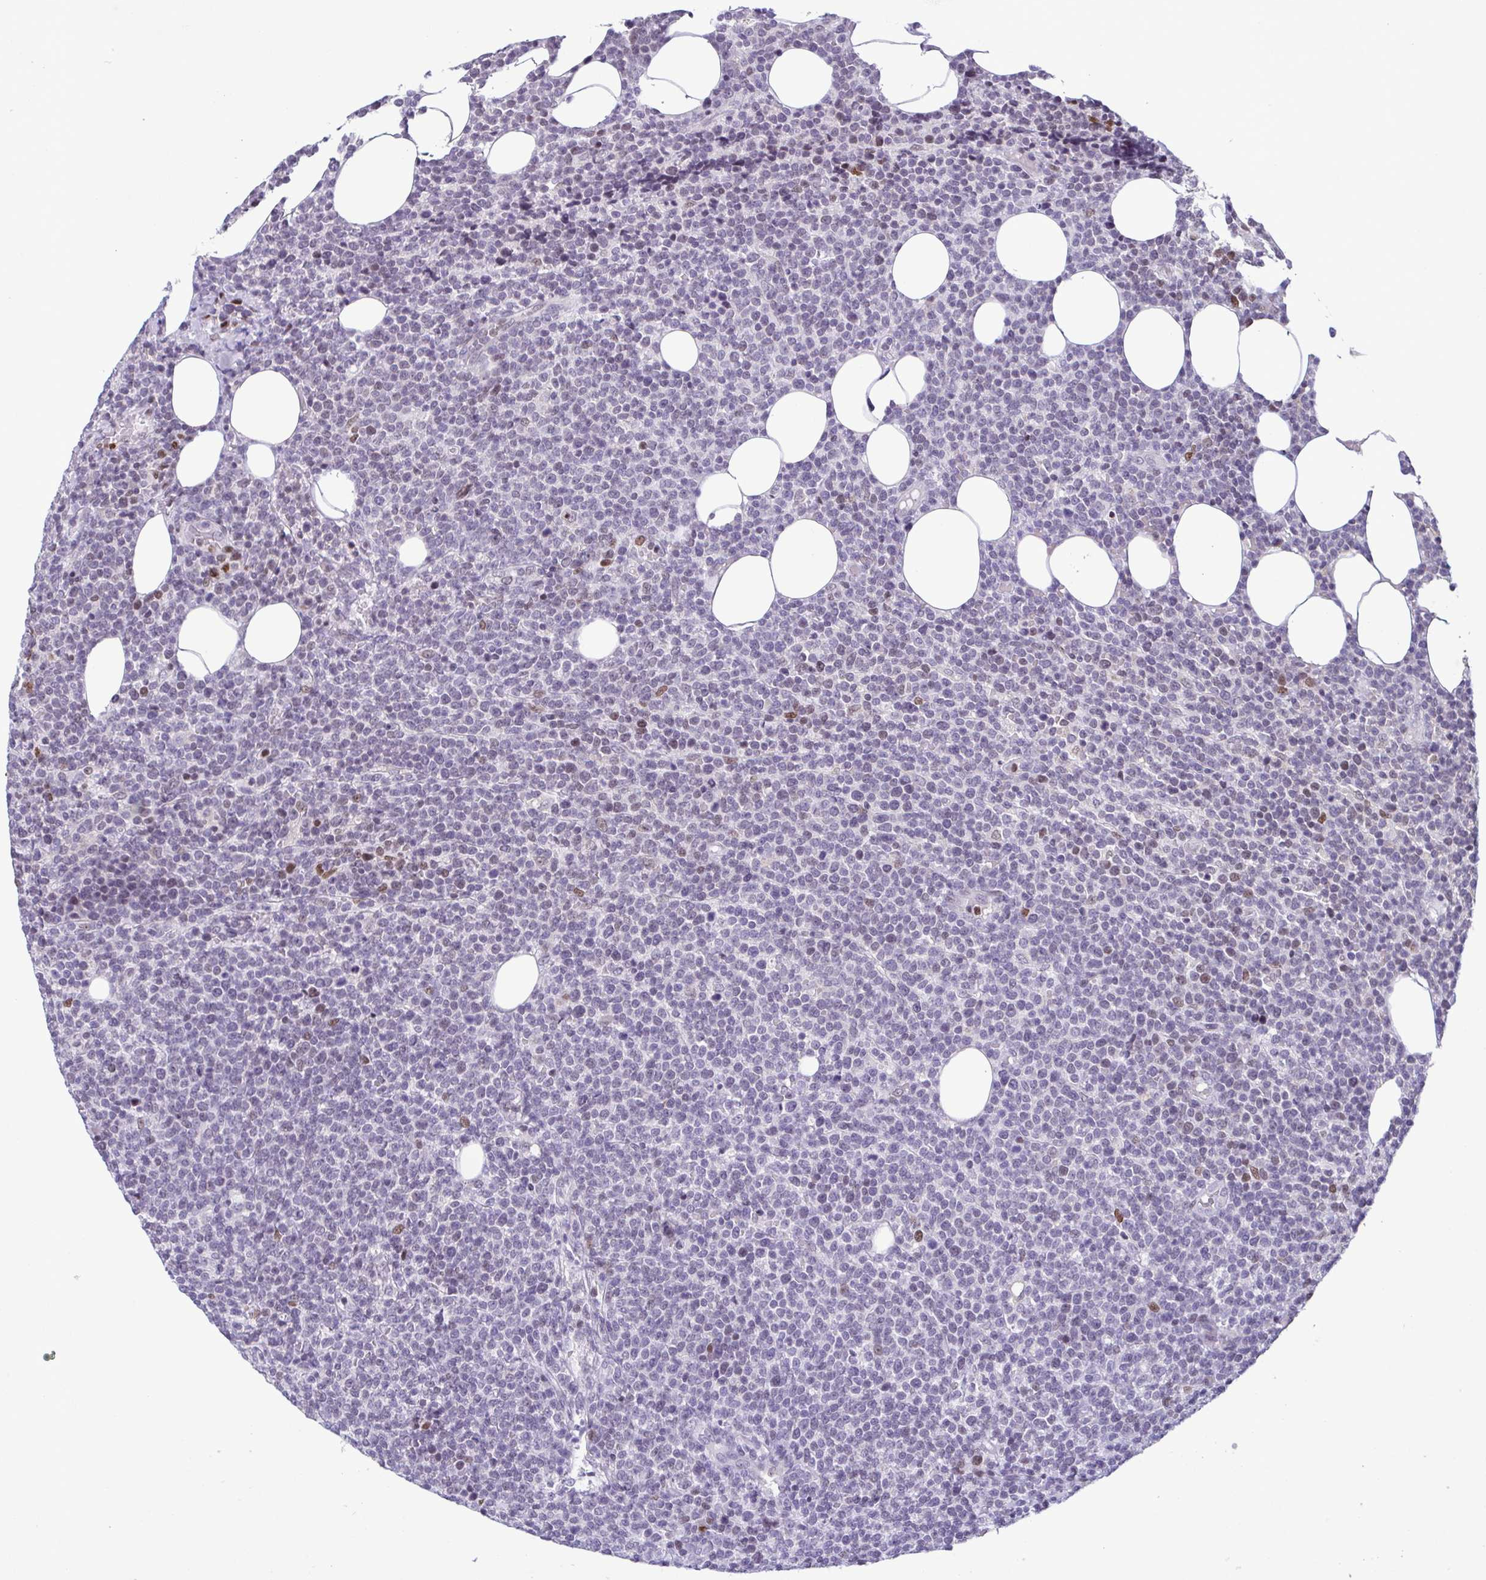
{"staining": {"intensity": "negative", "quantity": "none", "location": "none"}, "tissue": "lymphoma", "cell_type": "Tumor cells", "image_type": "cancer", "snomed": [{"axis": "morphology", "description": "Malignant lymphoma, non-Hodgkin's type, High grade"}, {"axis": "topography", "description": "Lymph node"}], "caption": "Immunohistochemical staining of lymphoma shows no significant positivity in tumor cells. (Brightfield microscopy of DAB (3,3'-diaminobenzidine) immunohistochemistry at high magnification).", "gene": "IRF1", "patient": {"sex": "male", "age": 61}}